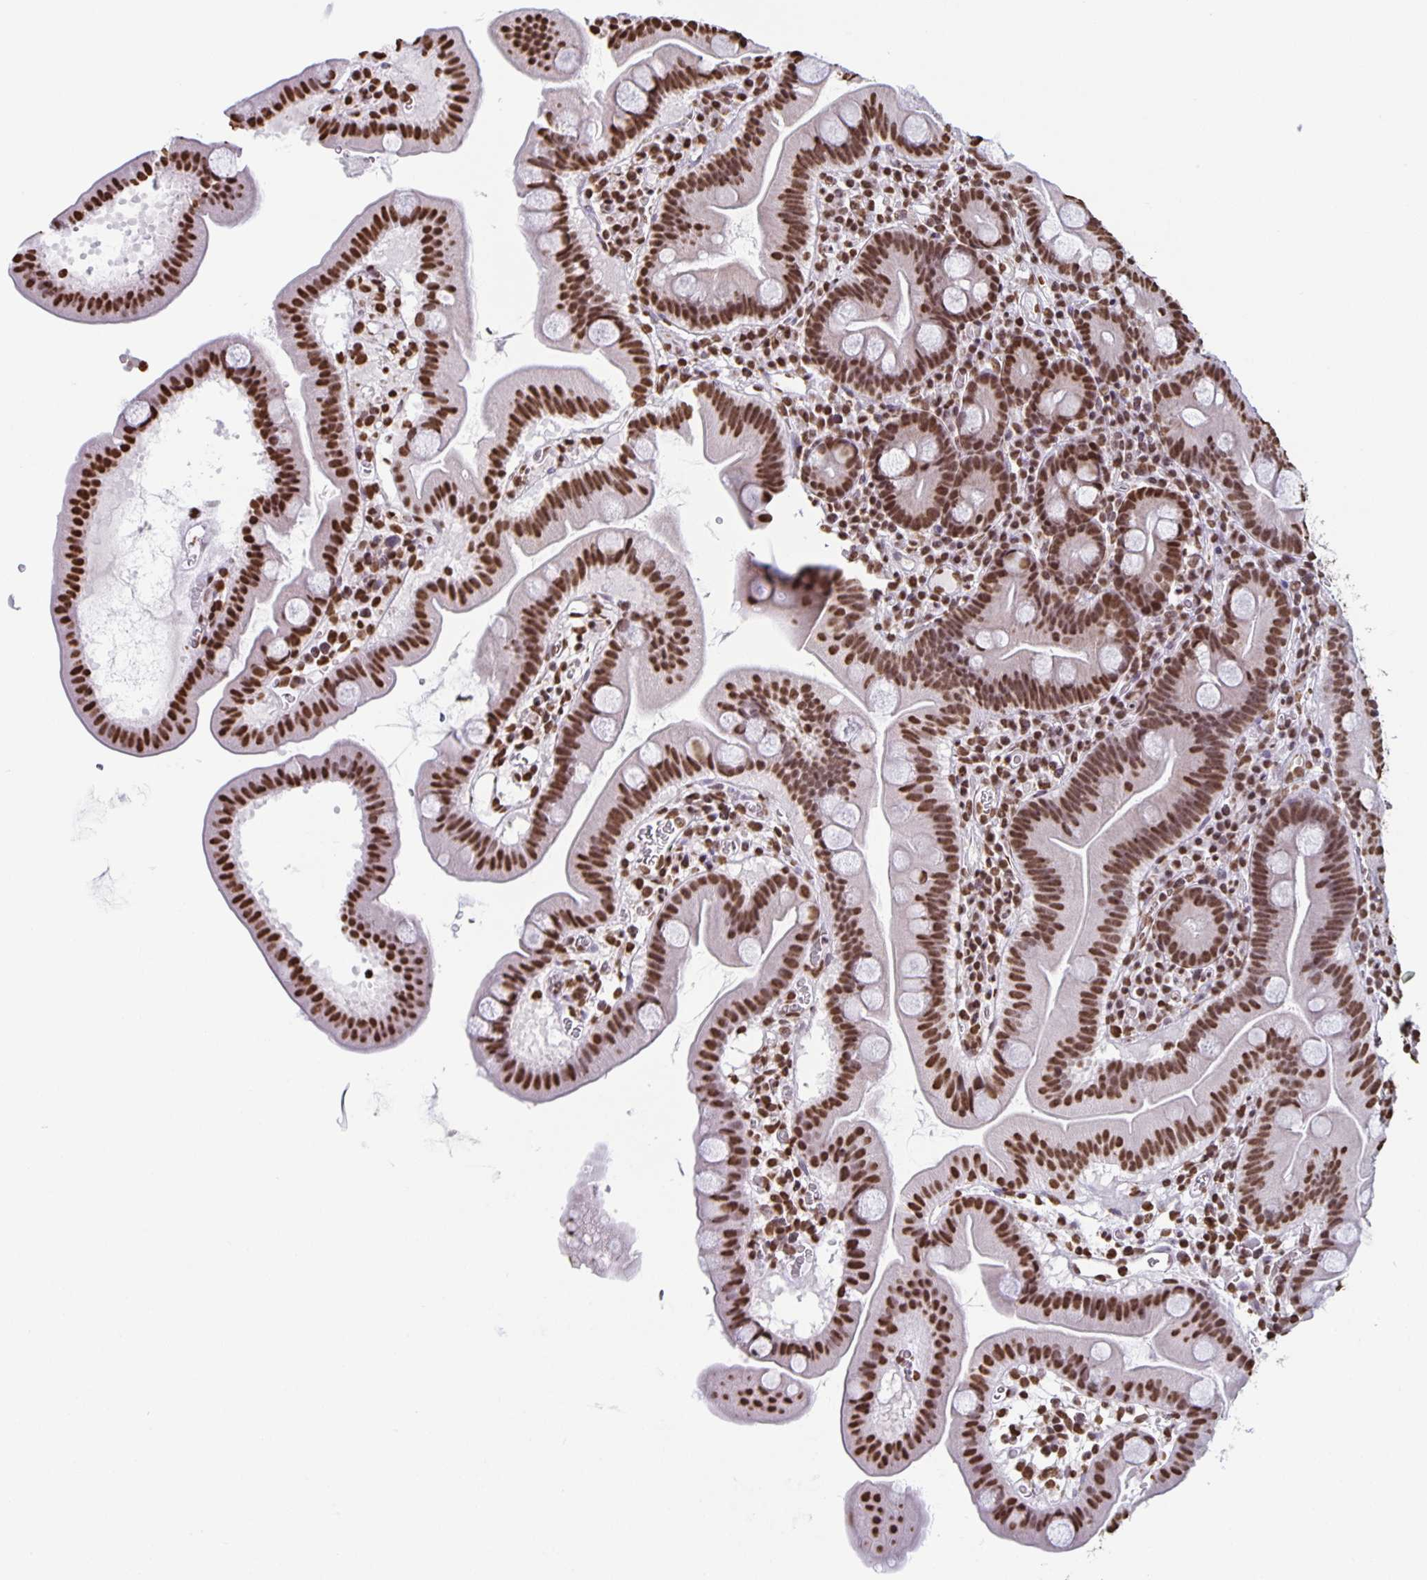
{"staining": {"intensity": "strong", "quantity": ">75%", "location": "nuclear"}, "tissue": "duodenum", "cell_type": "Glandular cells", "image_type": "normal", "snomed": [{"axis": "morphology", "description": "Normal tissue, NOS"}, {"axis": "topography", "description": "Duodenum"}], "caption": "Immunohistochemical staining of benign human duodenum demonstrates strong nuclear protein expression in approximately >75% of glandular cells.", "gene": "DUT", "patient": {"sex": "male", "age": 59}}